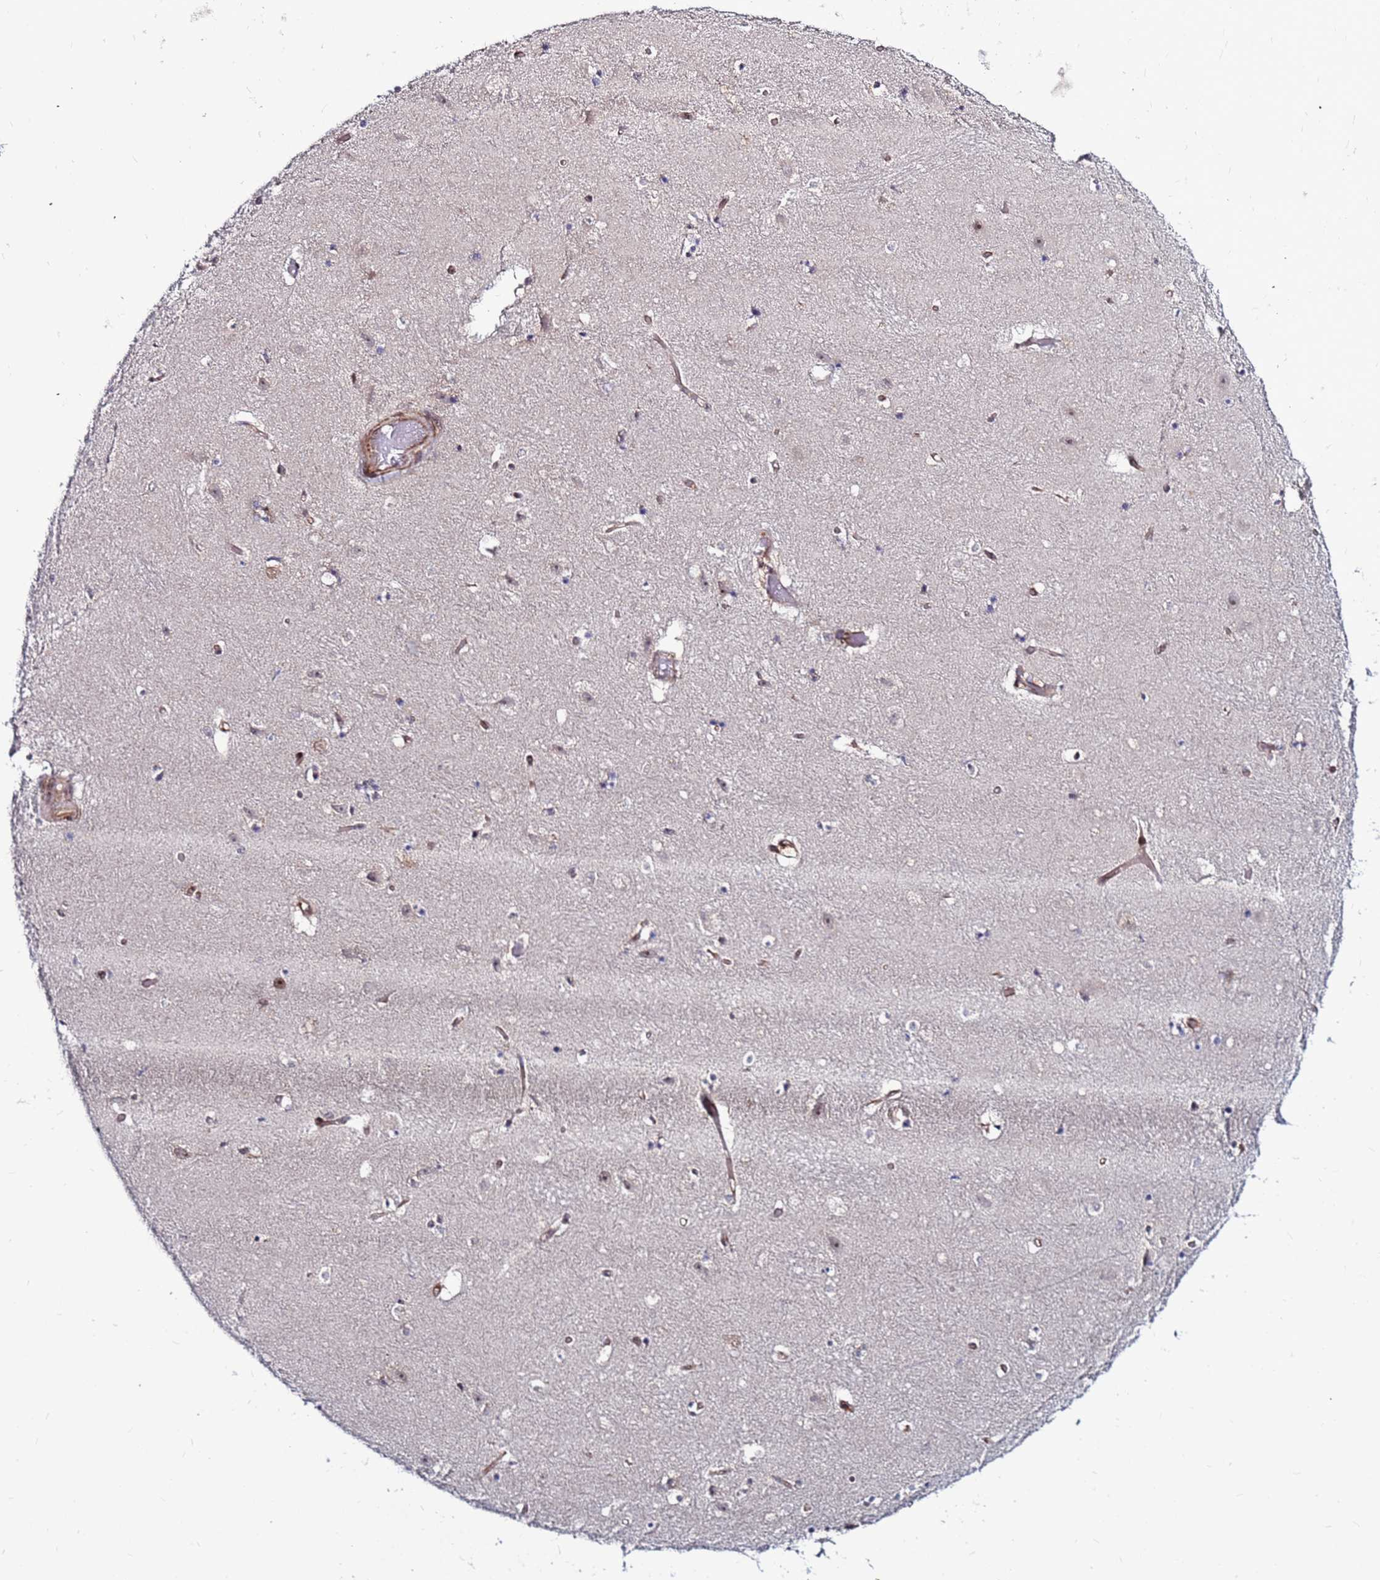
{"staining": {"intensity": "negative", "quantity": "none", "location": "none"}, "tissue": "hippocampus", "cell_type": "Glial cells", "image_type": "normal", "snomed": [{"axis": "morphology", "description": "Normal tissue, NOS"}, {"axis": "topography", "description": "Hippocampus"}], "caption": "This is an immunohistochemistry micrograph of benign hippocampus. There is no staining in glial cells.", "gene": "CLK3", "patient": {"sex": "female", "age": 52}}